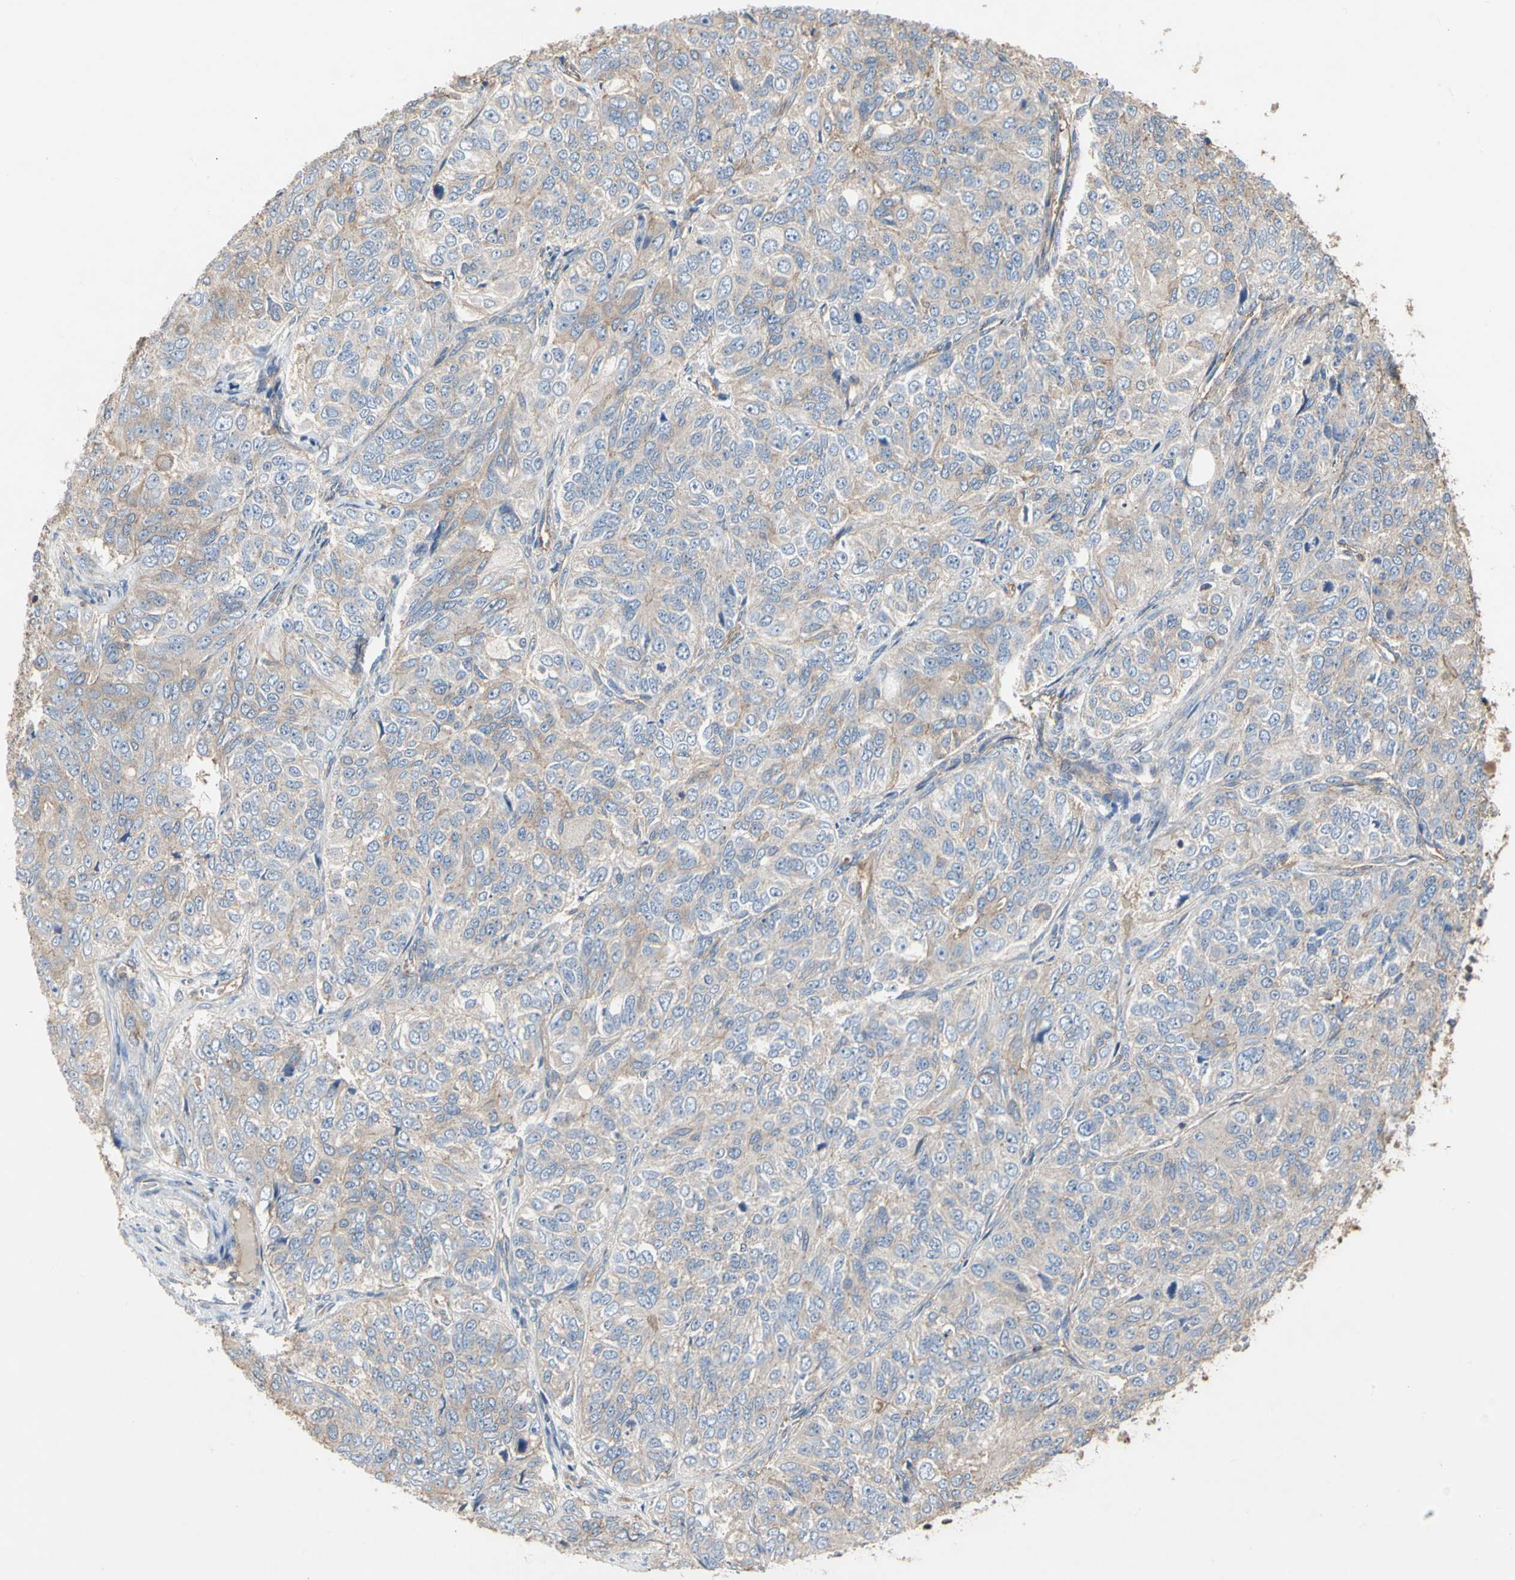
{"staining": {"intensity": "weak", "quantity": ">75%", "location": "cytoplasmic/membranous"}, "tissue": "ovarian cancer", "cell_type": "Tumor cells", "image_type": "cancer", "snomed": [{"axis": "morphology", "description": "Carcinoma, endometroid"}, {"axis": "topography", "description": "Ovary"}], "caption": "Endometroid carcinoma (ovarian) stained with a protein marker exhibits weak staining in tumor cells.", "gene": "PDZK1", "patient": {"sex": "female", "age": 51}}